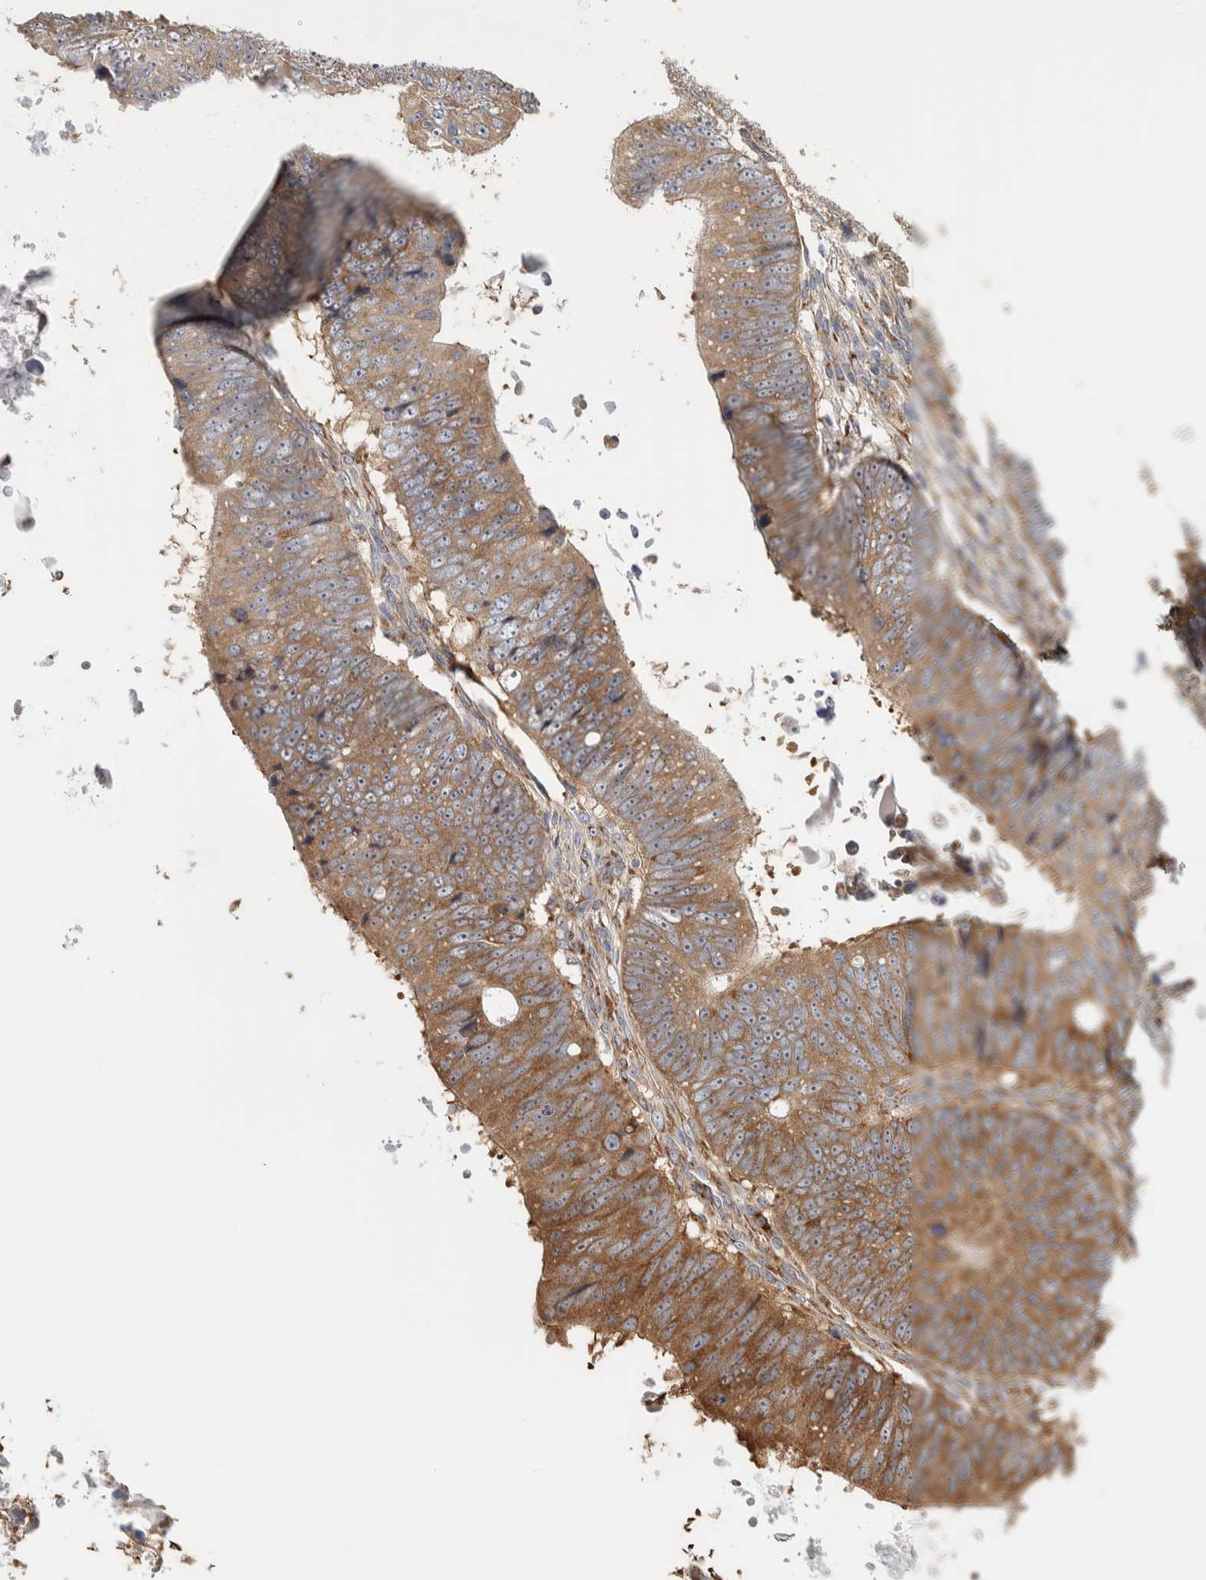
{"staining": {"intensity": "moderate", "quantity": ">75%", "location": "cytoplasmic/membranous"}, "tissue": "colorectal cancer", "cell_type": "Tumor cells", "image_type": "cancer", "snomed": [{"axis": "morphology", "description": "Adenocarcinoma, NOS"}, {"axis": "topography", "description": "Colon"}], "caption": "Colorectal cancer (adenocarcinoma) stained with a protein marker shows moderate staining in tumor cells.", "gene": "EIF3H", "patient": {"sex": "male", "age": 56}}